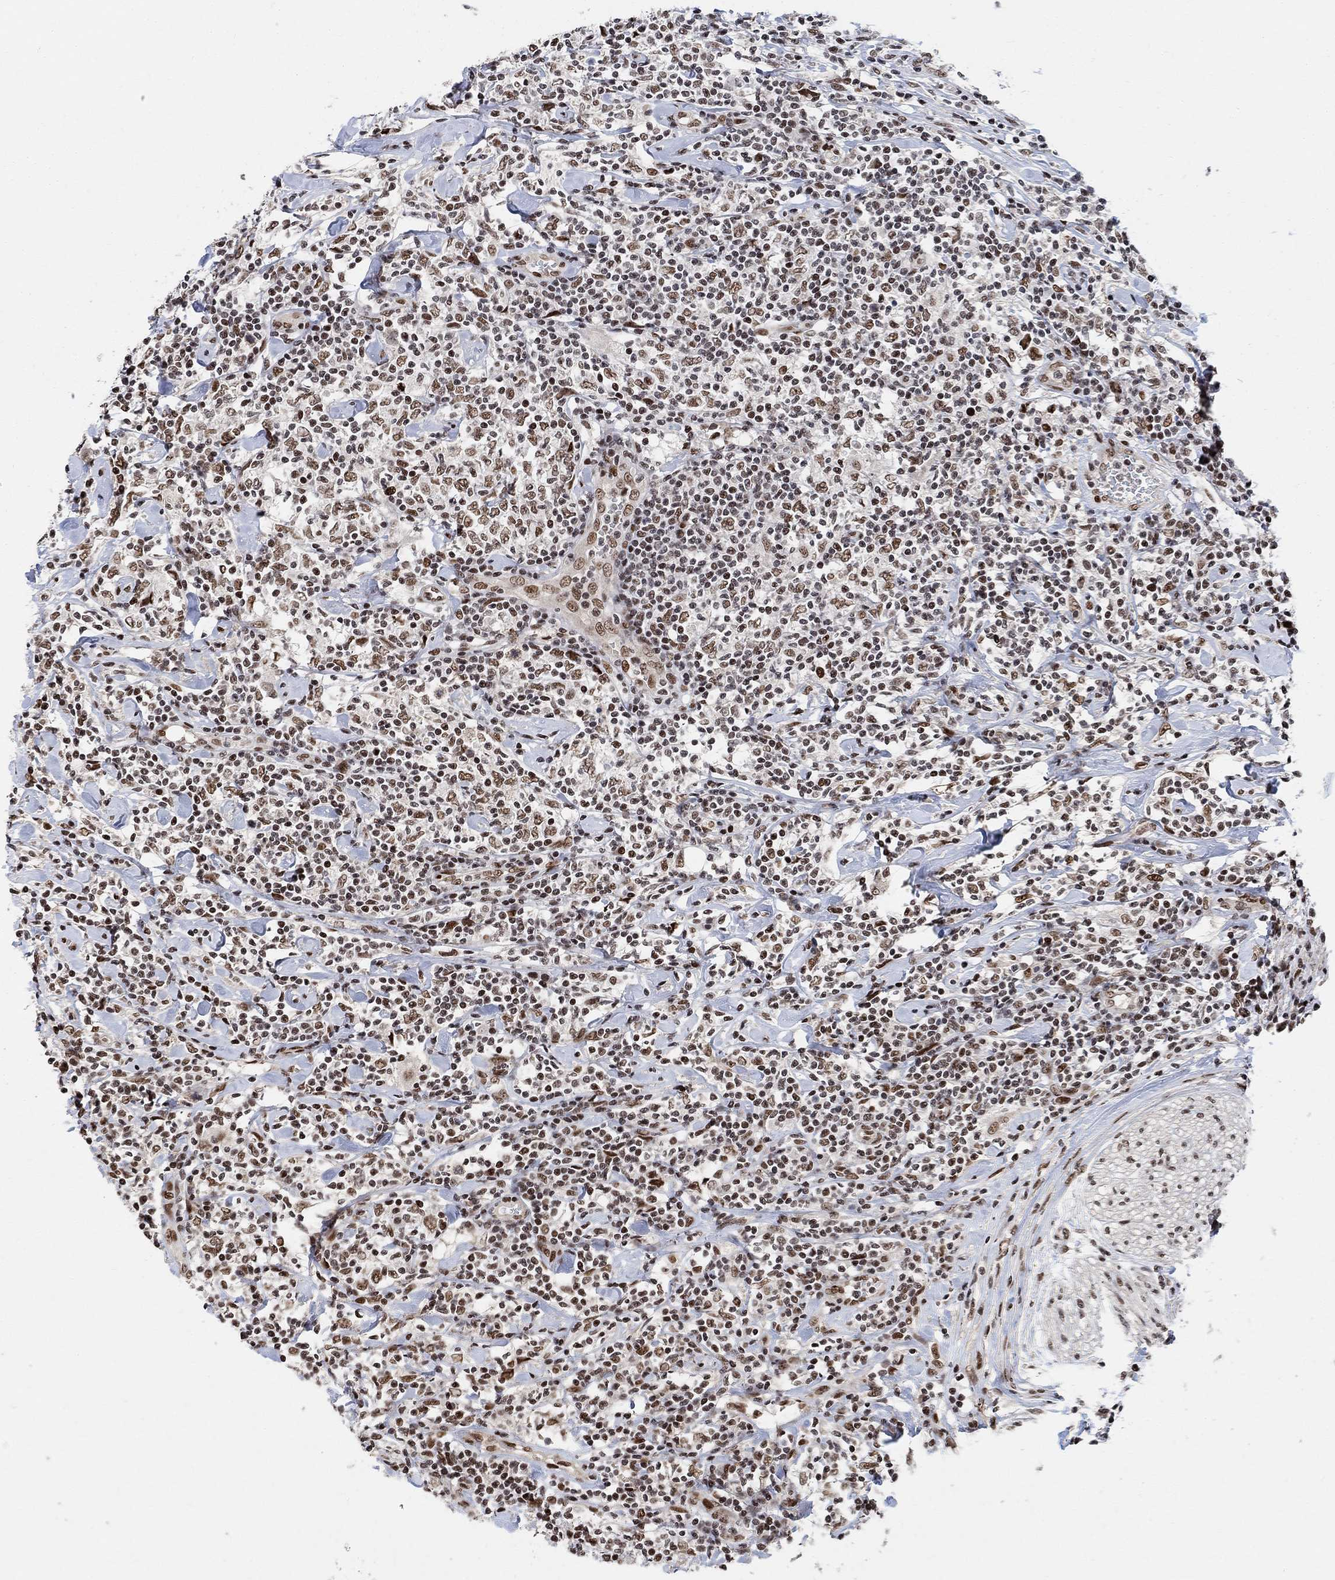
{"staining": {"intensity": "moderate", "quantity": ">75%", "location": "nuclear"}, "tissue": "lymphoma", "cell_type": "Tumor cells", "image_type": "cancer", "snomed": [{"axis": "morphology", "description": "Malignant lymphoma, non-Hodgkin's type, High grade"}, {"axis": "topography", "description": "Lymph node"}], "caption": "Approximately >75% of tumor cells in lymphoma display moderate nuclear protein expression as visualized by brown immunohistochemical staining.", "gene": "E4F1", "patient": {"sex": "female", "age": 84}}